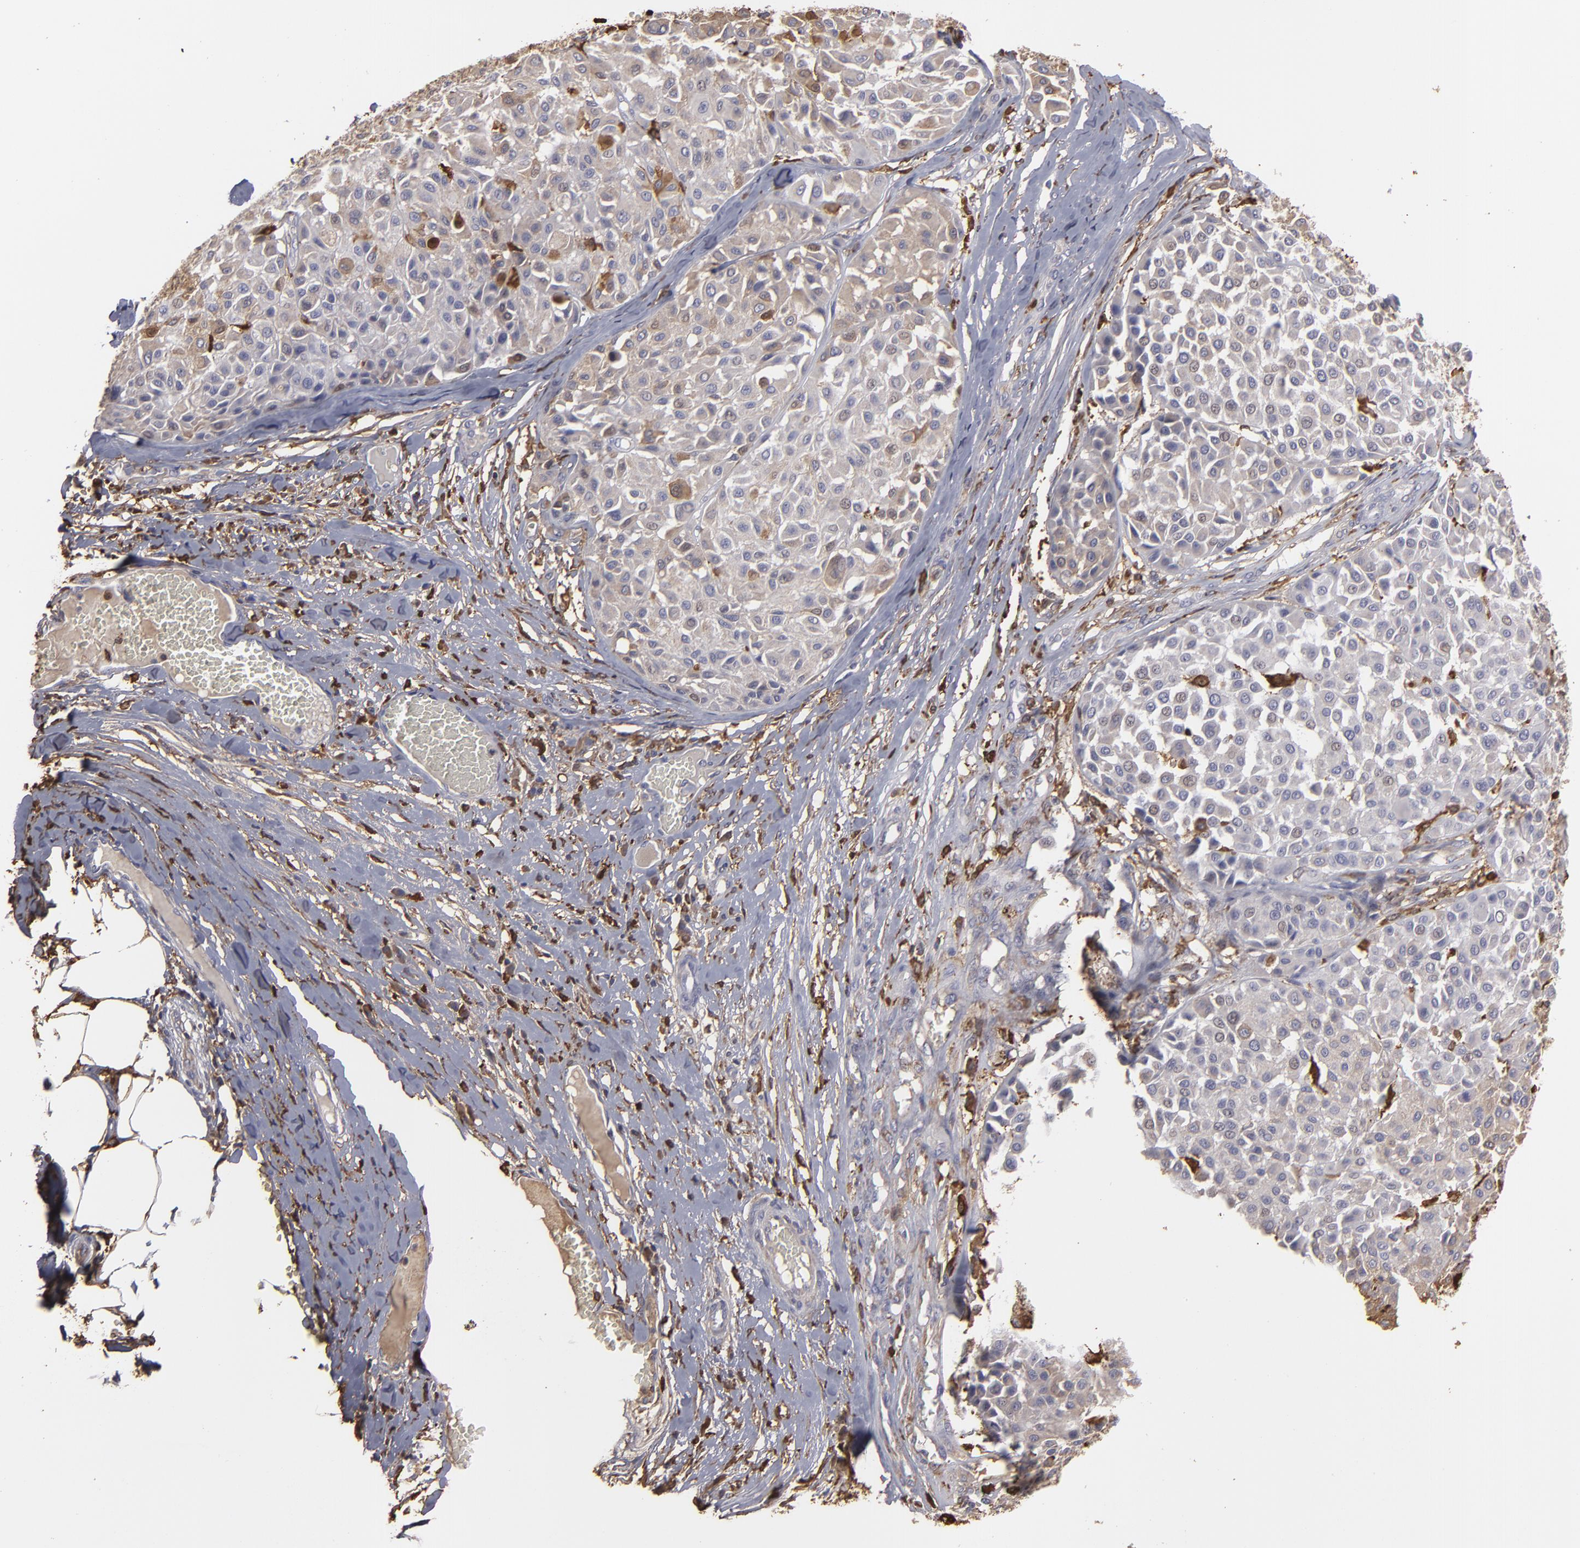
{"staining": {"intensity": "weak", "quantity": "25%-75%", "location": "cytoplasmic/membranous"}, "tissue": "melanoma", "cell_type": "Tumor cells", "image_type": "cancer", "snomed": [{"axis": "morphology", "description": "Malignant melanoma, Metastatic site"}, {"axis": "topography", "description": "Soft tissue"}], "caption": "An IHC micrograph of tumor tissue is shown. Protein staining in brown highlights weak cytoplasmic/membranous positivity in melanoma within tumor cells. (Stains: DAB in brown, nuclei in blue, Microscopy: brightfield microscopy at high magnification).", "gene": "ODC1", "patient": {"sex": "male", "age": 41}}